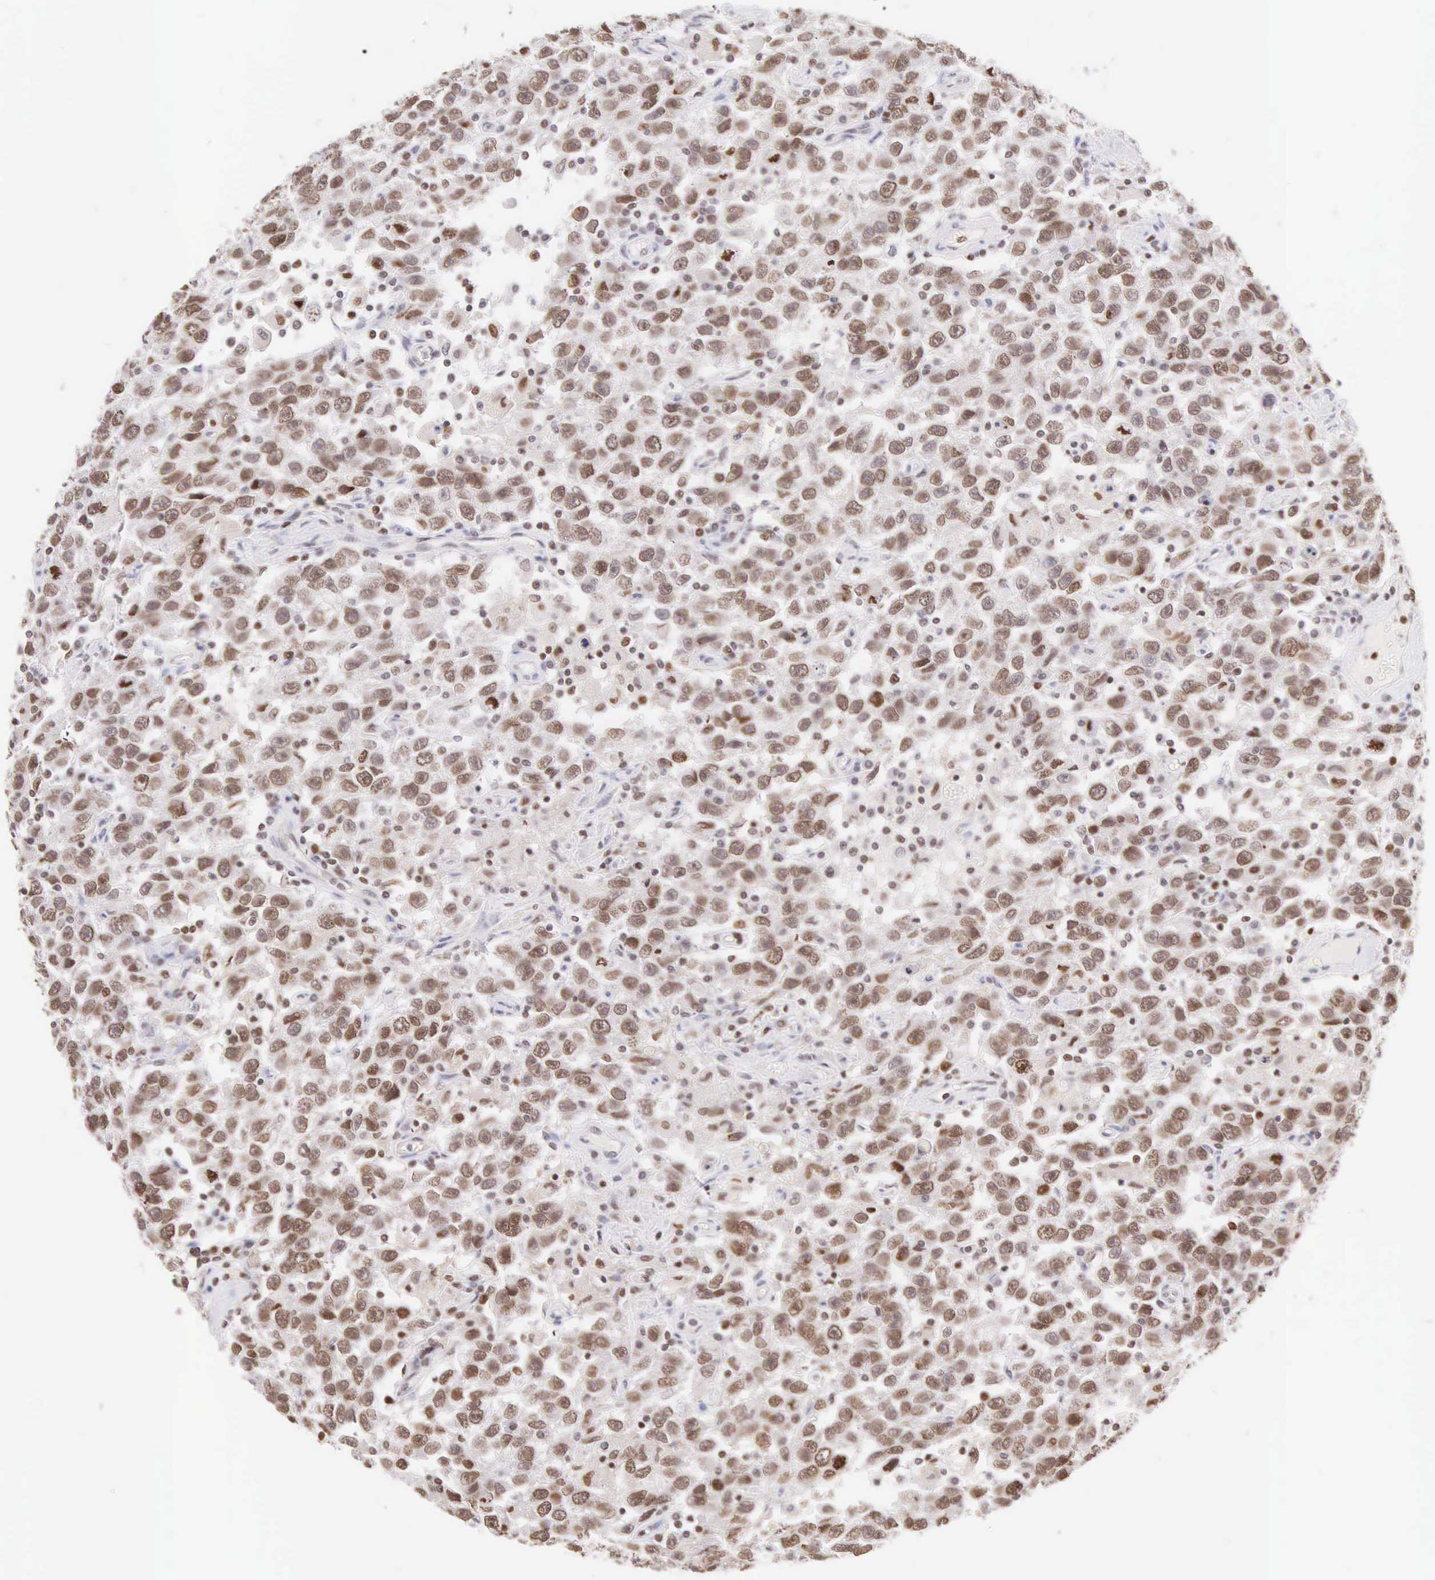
{"staining": {"intensity": "moderate", "quantity": ">75%", "location": "nuclear"}, "tissue": "testis cancer", "cell_type": "Tumor cells", "image_type": "cancer", "snomed": [{"axis": "morphology", "description": "Seminoma, NOS"}, {"axis": "topography", "description": "Testis"}], "caption": "Immunohistochemical staining of testis seminoma demonstrates medium levels of moderate nuclear positivity in approximately >75% of tumor cells.", "gene": "VRK1", "patient": {"sex": "male", "age": 41}}